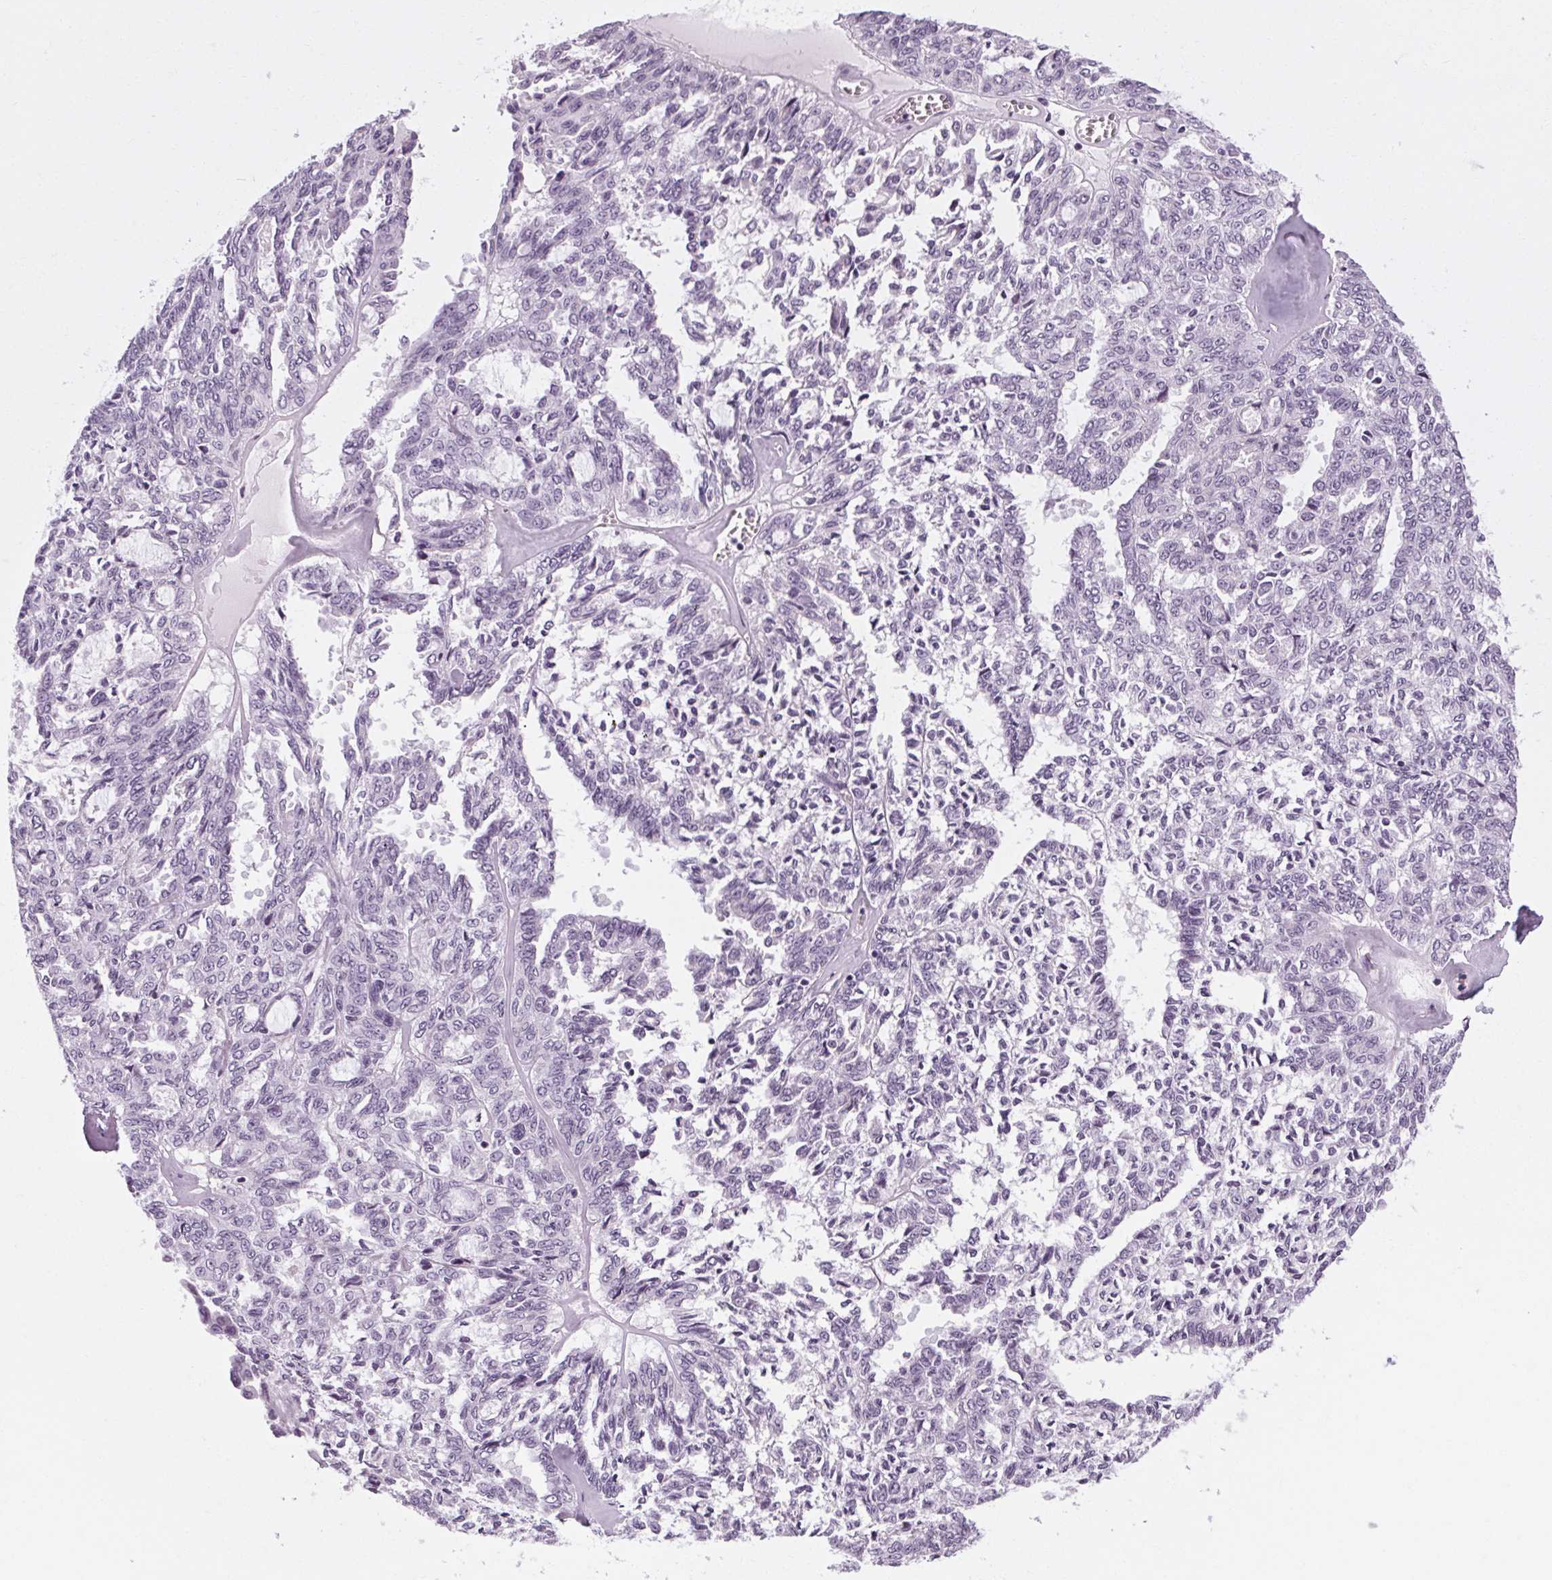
{"staining": {"intensity": "negative", "quantity": "none", "location": "none"}, "tissue": "ovarian cancer", "cell_type": "Tumor cells", "image_type": "cancer", "snomed": [{"axis": "morphology", "description": "Cystadenocarcinoma, serous, NOS"}, {"axis": "topography", "description": "Ovary"}], "caption": "The photomicrograph shows no staining of tumor cells in serous cystadenocarcinoma (ovarian).", "gene": "POMC", "patient": {"sex": "female", "age": 71}}